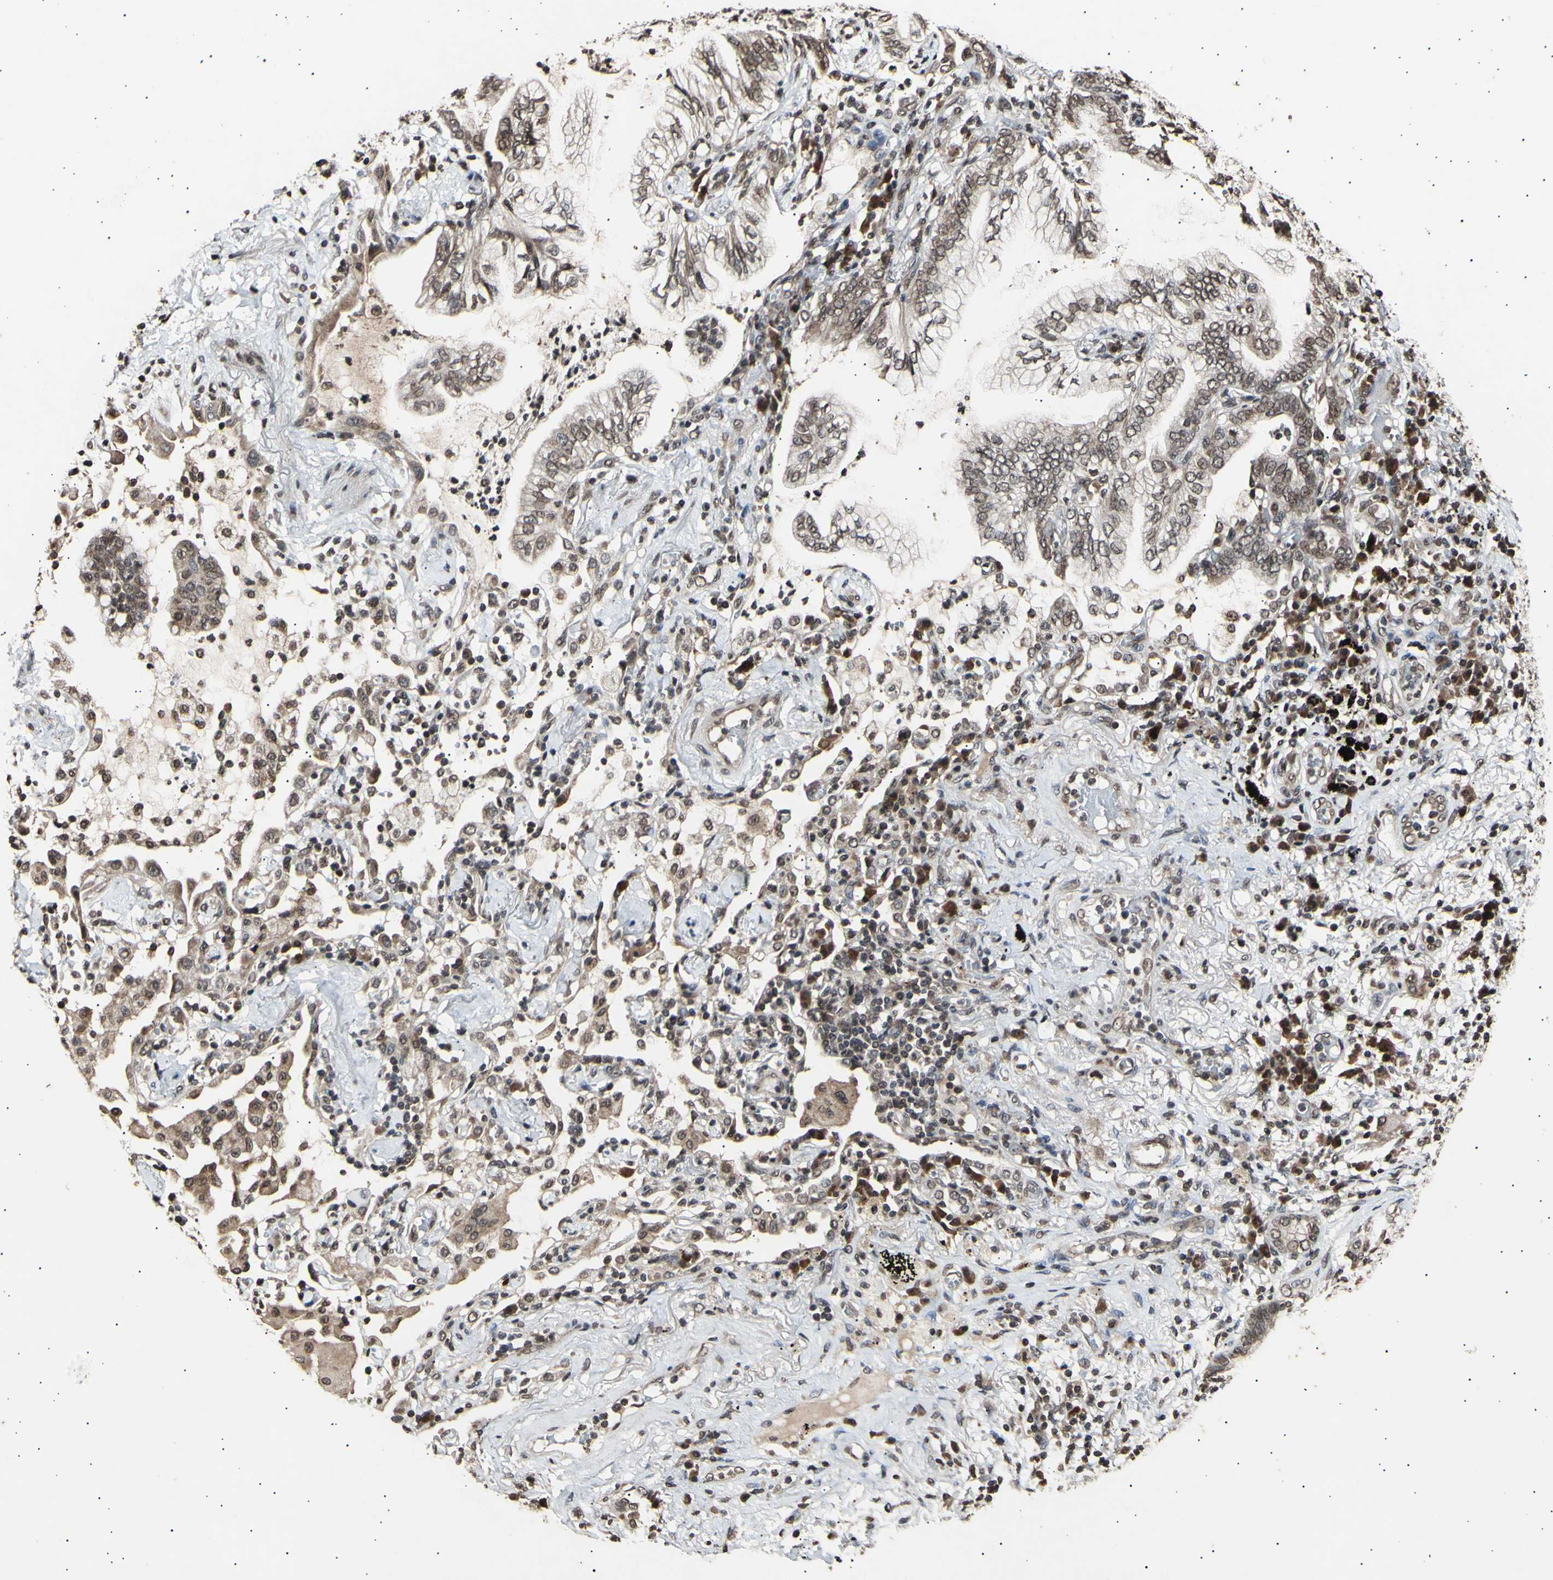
{"staining": {"intensity": "moderate", "quantity": ">75%", "location": "cytoplasmic/membranous,nuclear"}, "tissue": "lung cancer", "cell_type": "Tumor cells", "image_type": "cancer", "snomed": [{"axis": "morphology", "description": "Normal tissue, NOS"}, {"axis": "morphology", "description": "Adenocarcinoma, NOS"}, {"axis": "topography", "description": "Bronchus"}, {"axis": "topography", "description": "Lung"}], "caption": "High-magnification brightfield microscopy of lung cancer stained with DAB (brown) and counterstained with hematoxylin (blue). tumor cells exhibit moderate cytoplasmic/membranous and nuclear positivity is seen in about>75% of cells.", "gene": "ANAPC7", "patient": {"sex": "female", "age": 70}}